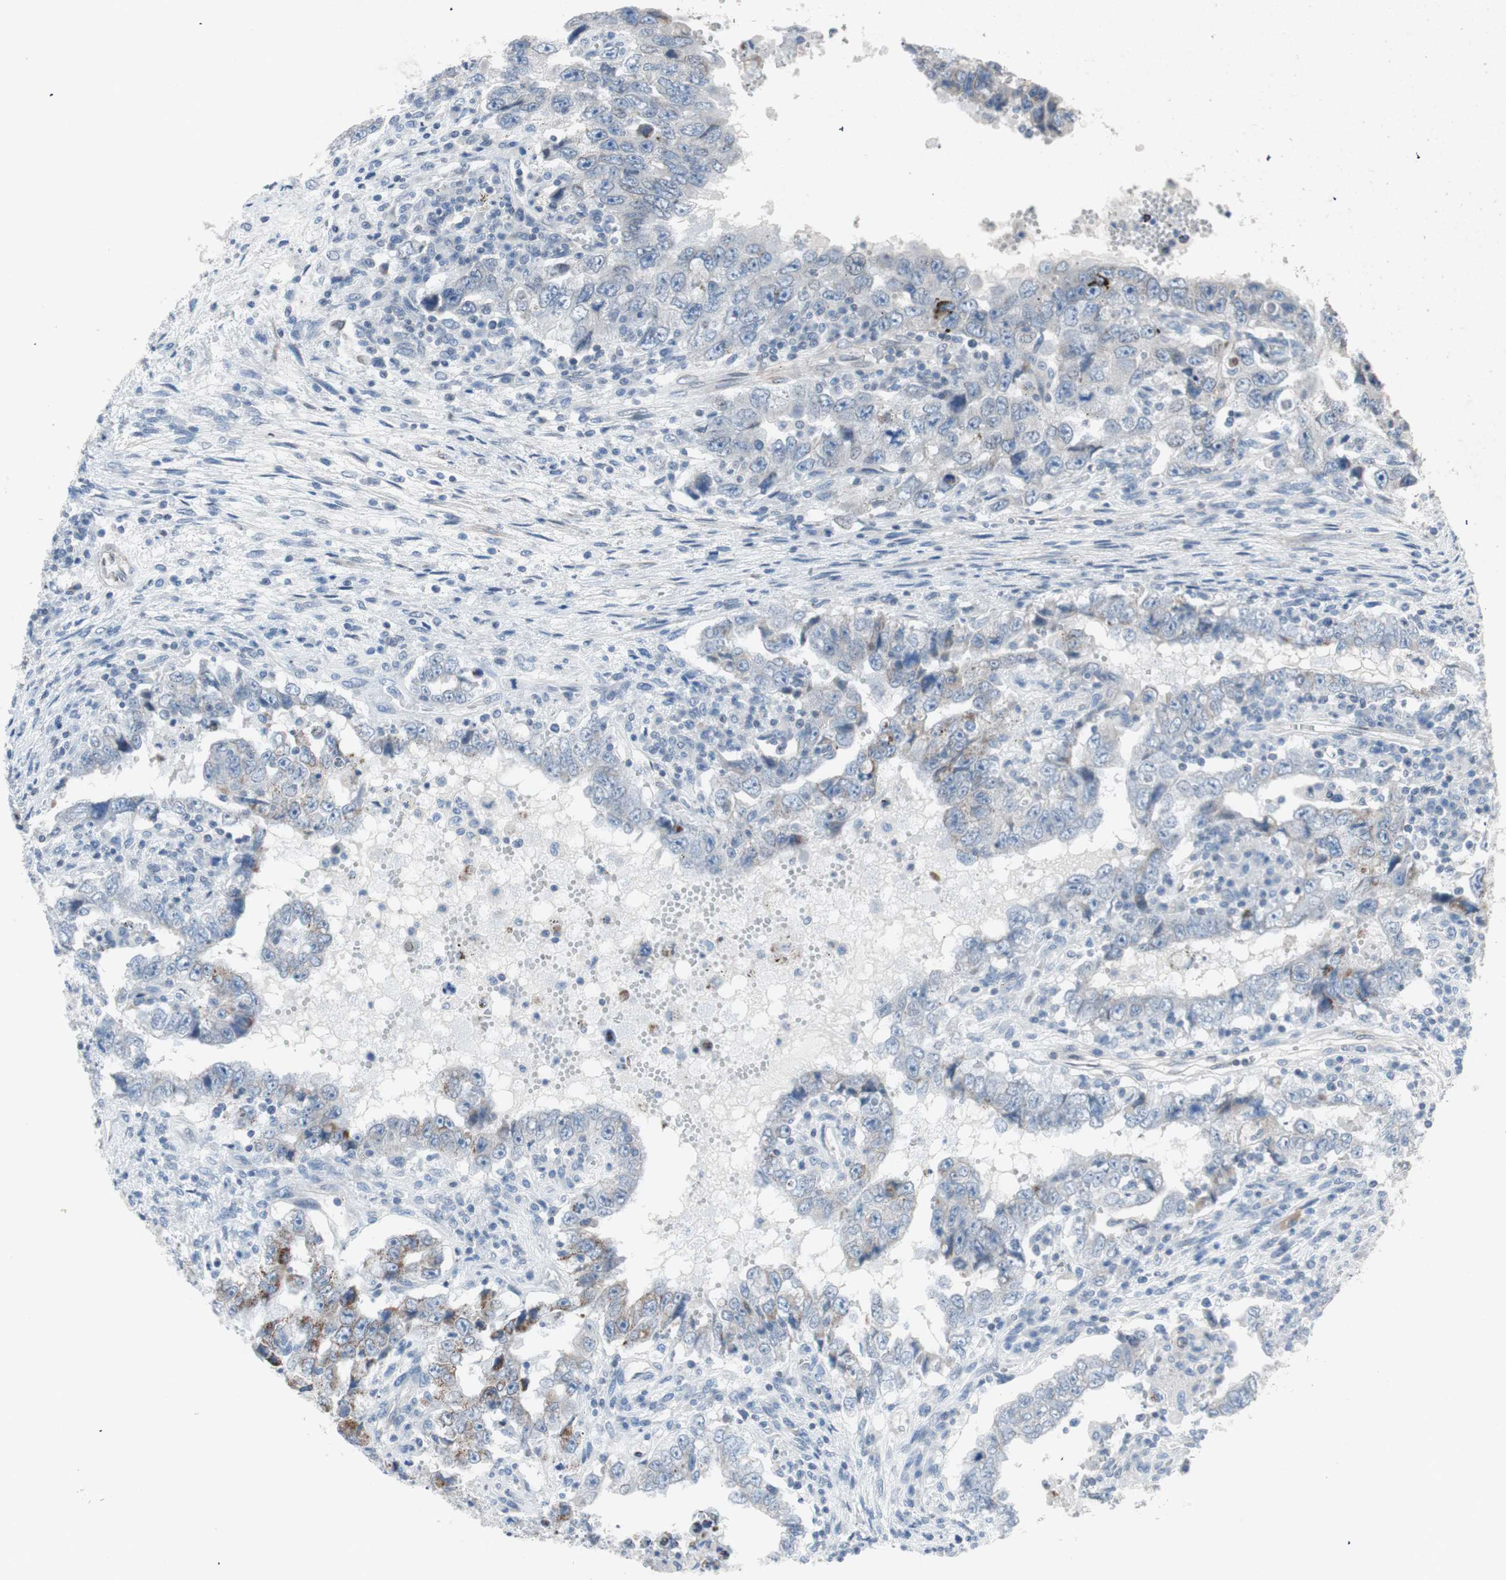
{"staining": {"intensity": "negative", "quantity": "none", "location": "none"}, "tissue": "testis cancer", "cell_type": "Tumor cells", "image_type": "cancer", "snomed": [{"axis": "morphology", "description": "Carcinoma, Embryonal, NOS"}, {"axis": "topography", "description": "Testis"}], "caption": "High power microscopy image of an IHC image of testis cancer (embryonal carcinoma), revealing no significant positivity in tumor cells.", "gene": "ARNT2", "patient": {"sex": "male", "age": 26}}